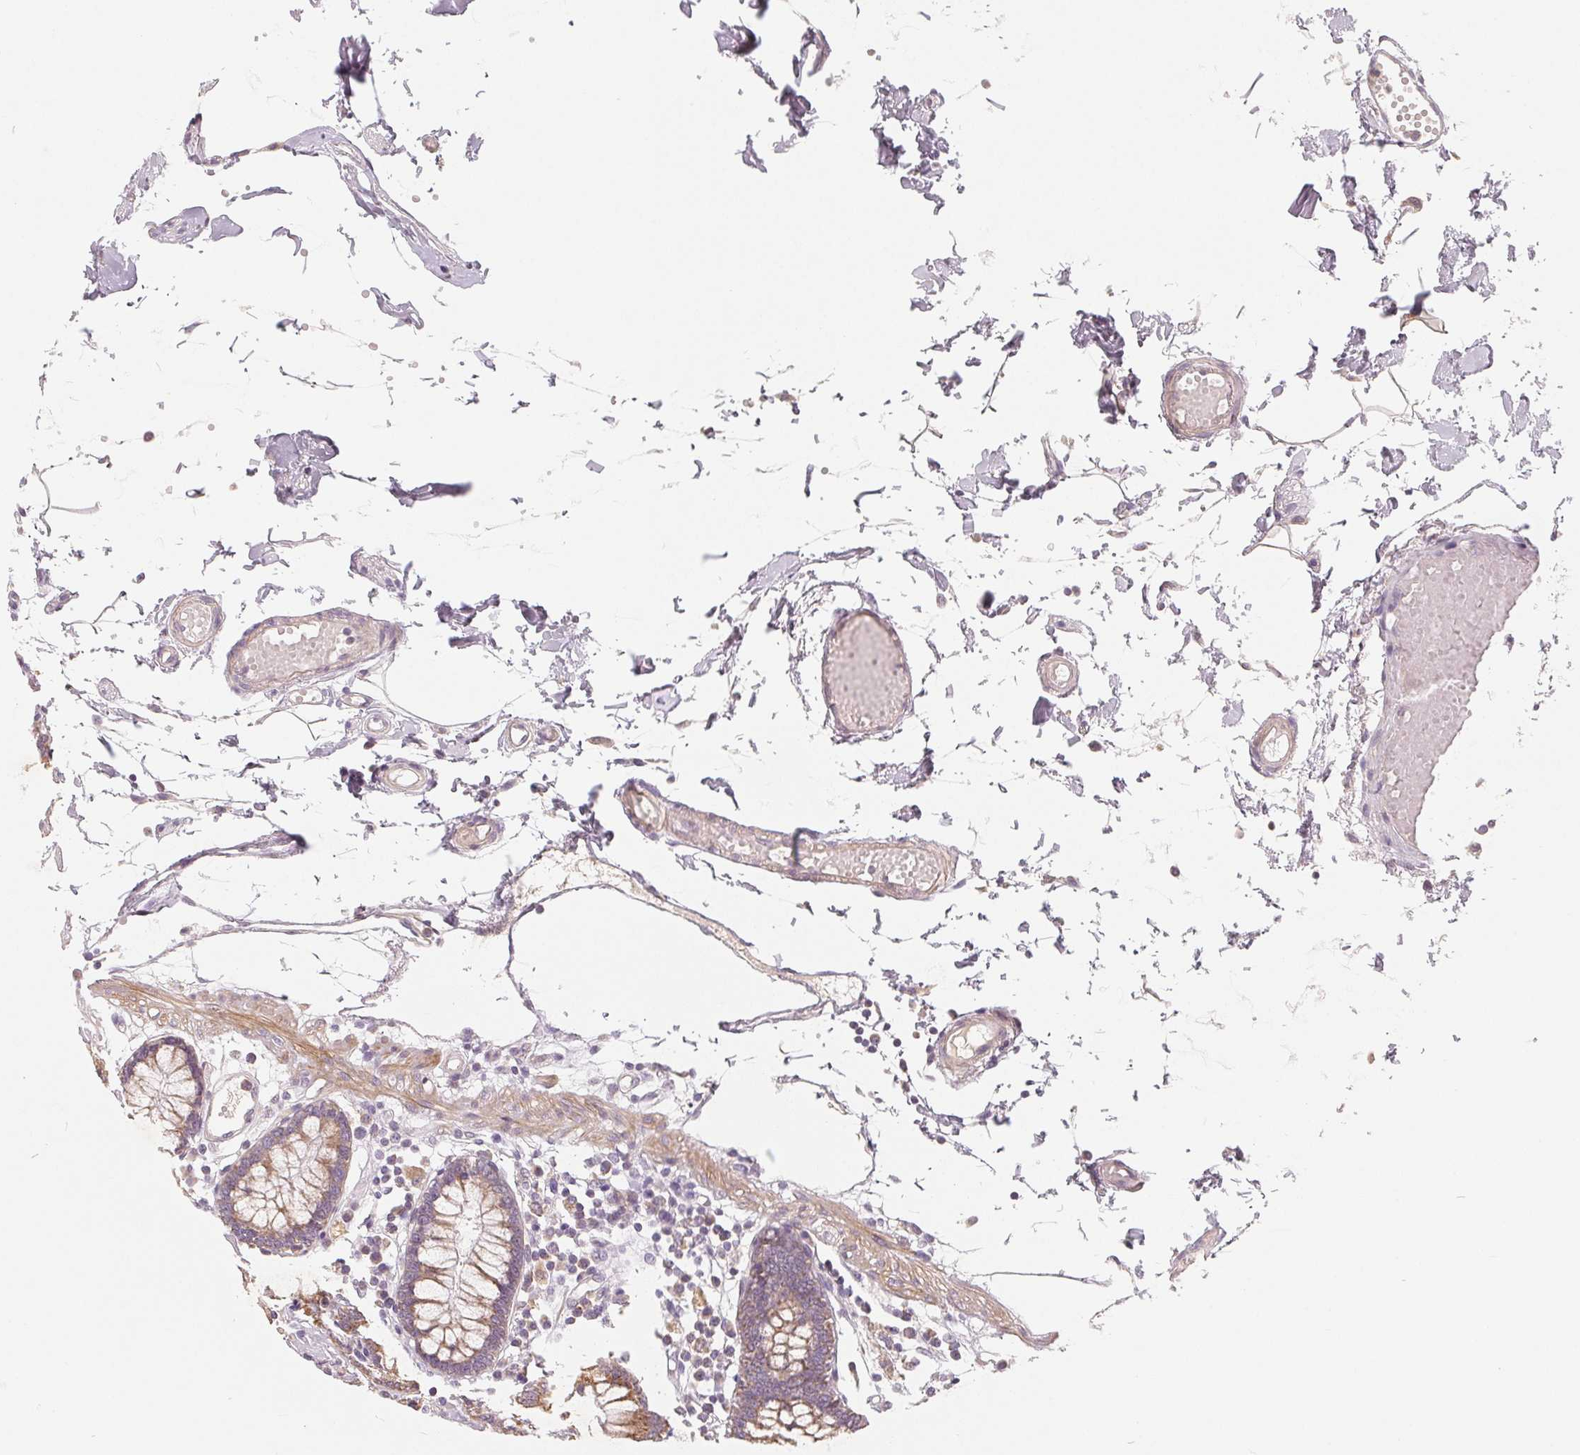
{"staining": {"intensity": "weak", "quantity": "25%-75%", "location": "cytoplasmic/membranous"}, "tissue": "colon", "cell_type": "Endothelial cells", "image_type": "normal", "snomed": [{"axis": "morphology", "description": "Normal tissue, NOS"}, {"axis": "morphology", "description": "Adenocarcinoma, NOS"}, {"axis": "topography", "description": "Colon"}], "caption": "There is low levels of weak cytoplasmic/membranous expression in endothelial cells of benign colon, as demonstrated by immunohistochemical staining (brown color).", "gene": "GHITM", "patient": {"sex": "male", "age": 83}}